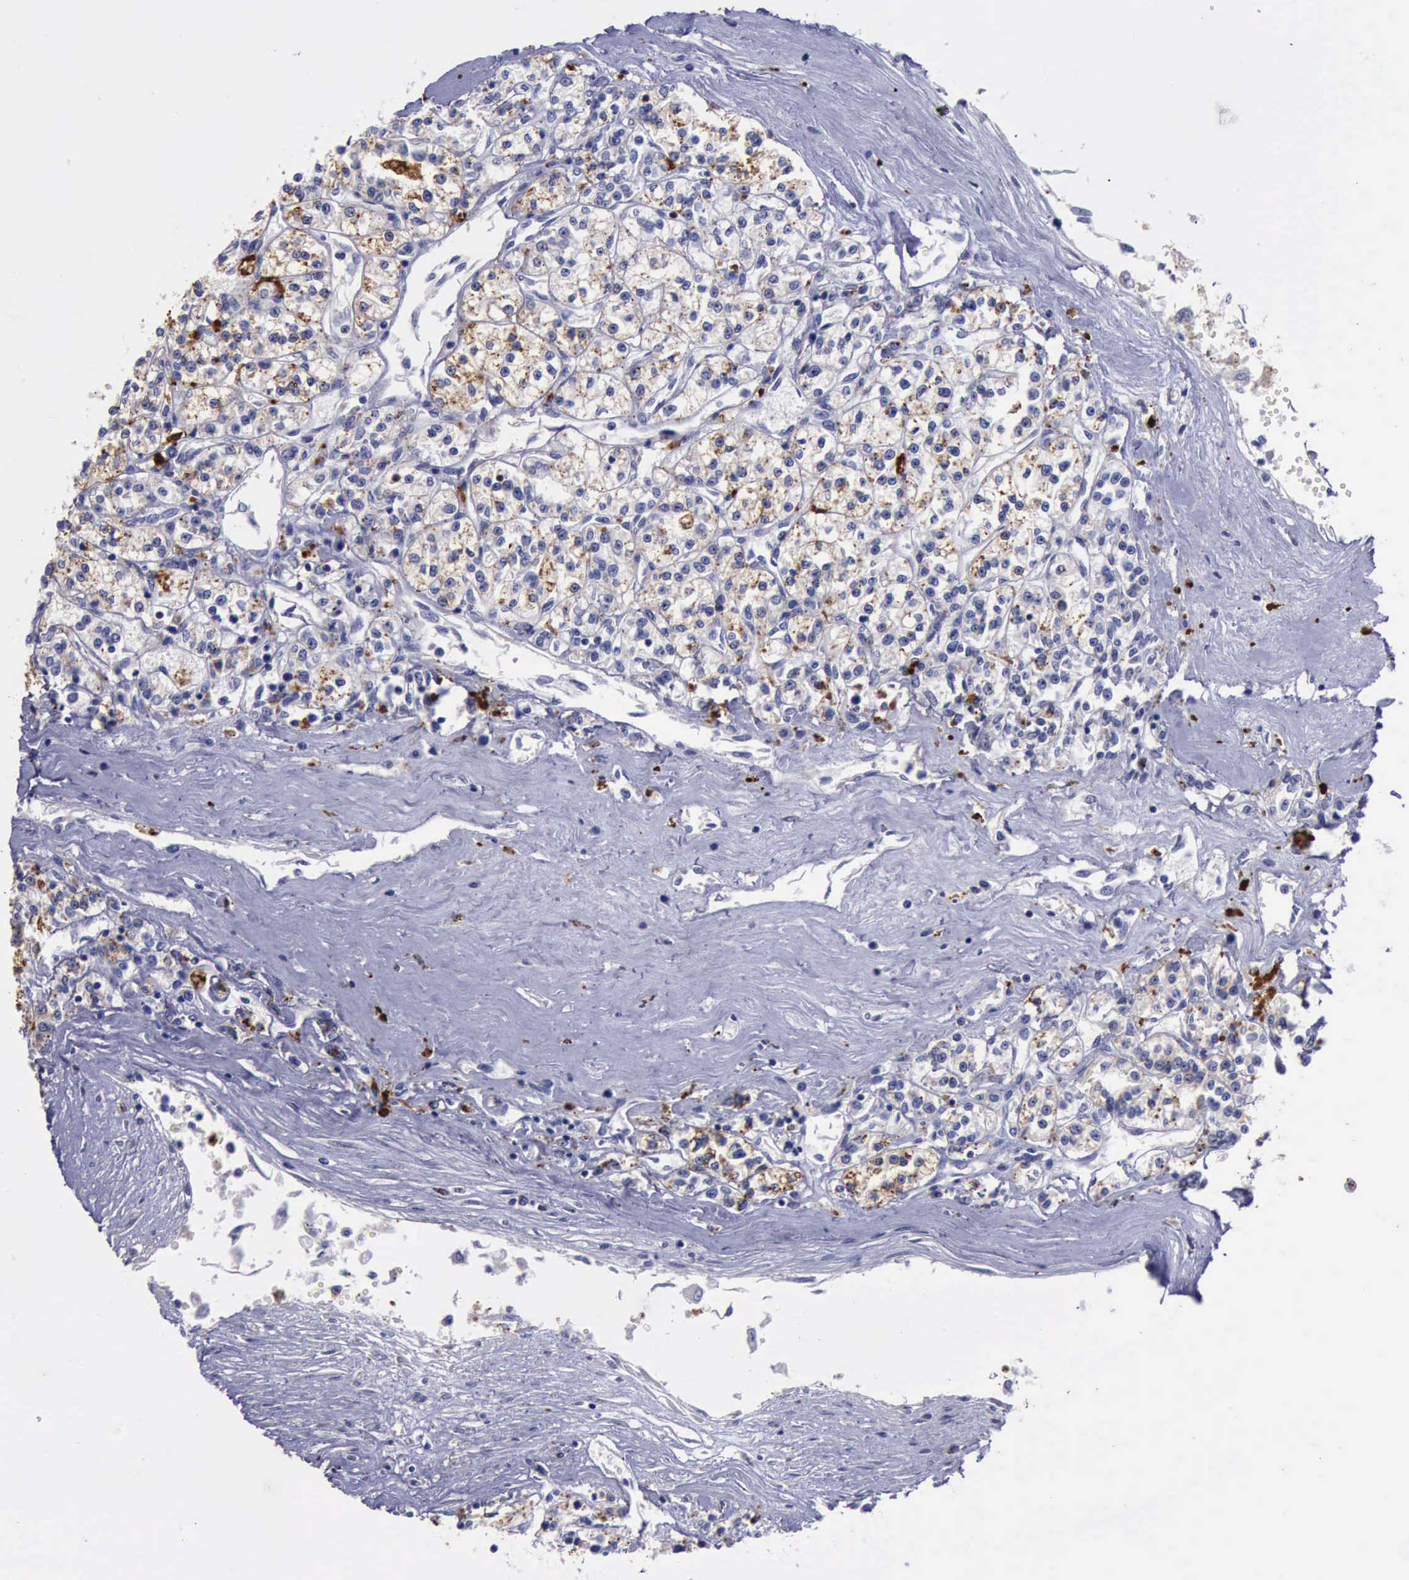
{"staining": {"intensity": "weak", "quantity": ">75%", "location": "cytoplasmic/membranous"}, "tissue": "renal cancer", "cell_type": "Tumor cells", "image_type": "cancer", "snomed": [{"axis": "morphology", "description": "Adenocarcinoma, NOS"}, {"axis": "topography", "description": "Kidney"}], "caption": "A brown stain highlights weak cytoplasmic/membranous positivity of a protein in adenocarcinoma (renal) tumor cells. (Brightfield microscopy of DAB IHC at high magnification).", "gene": "CTSD", "patient": {"sex": "female", "age": 76}}